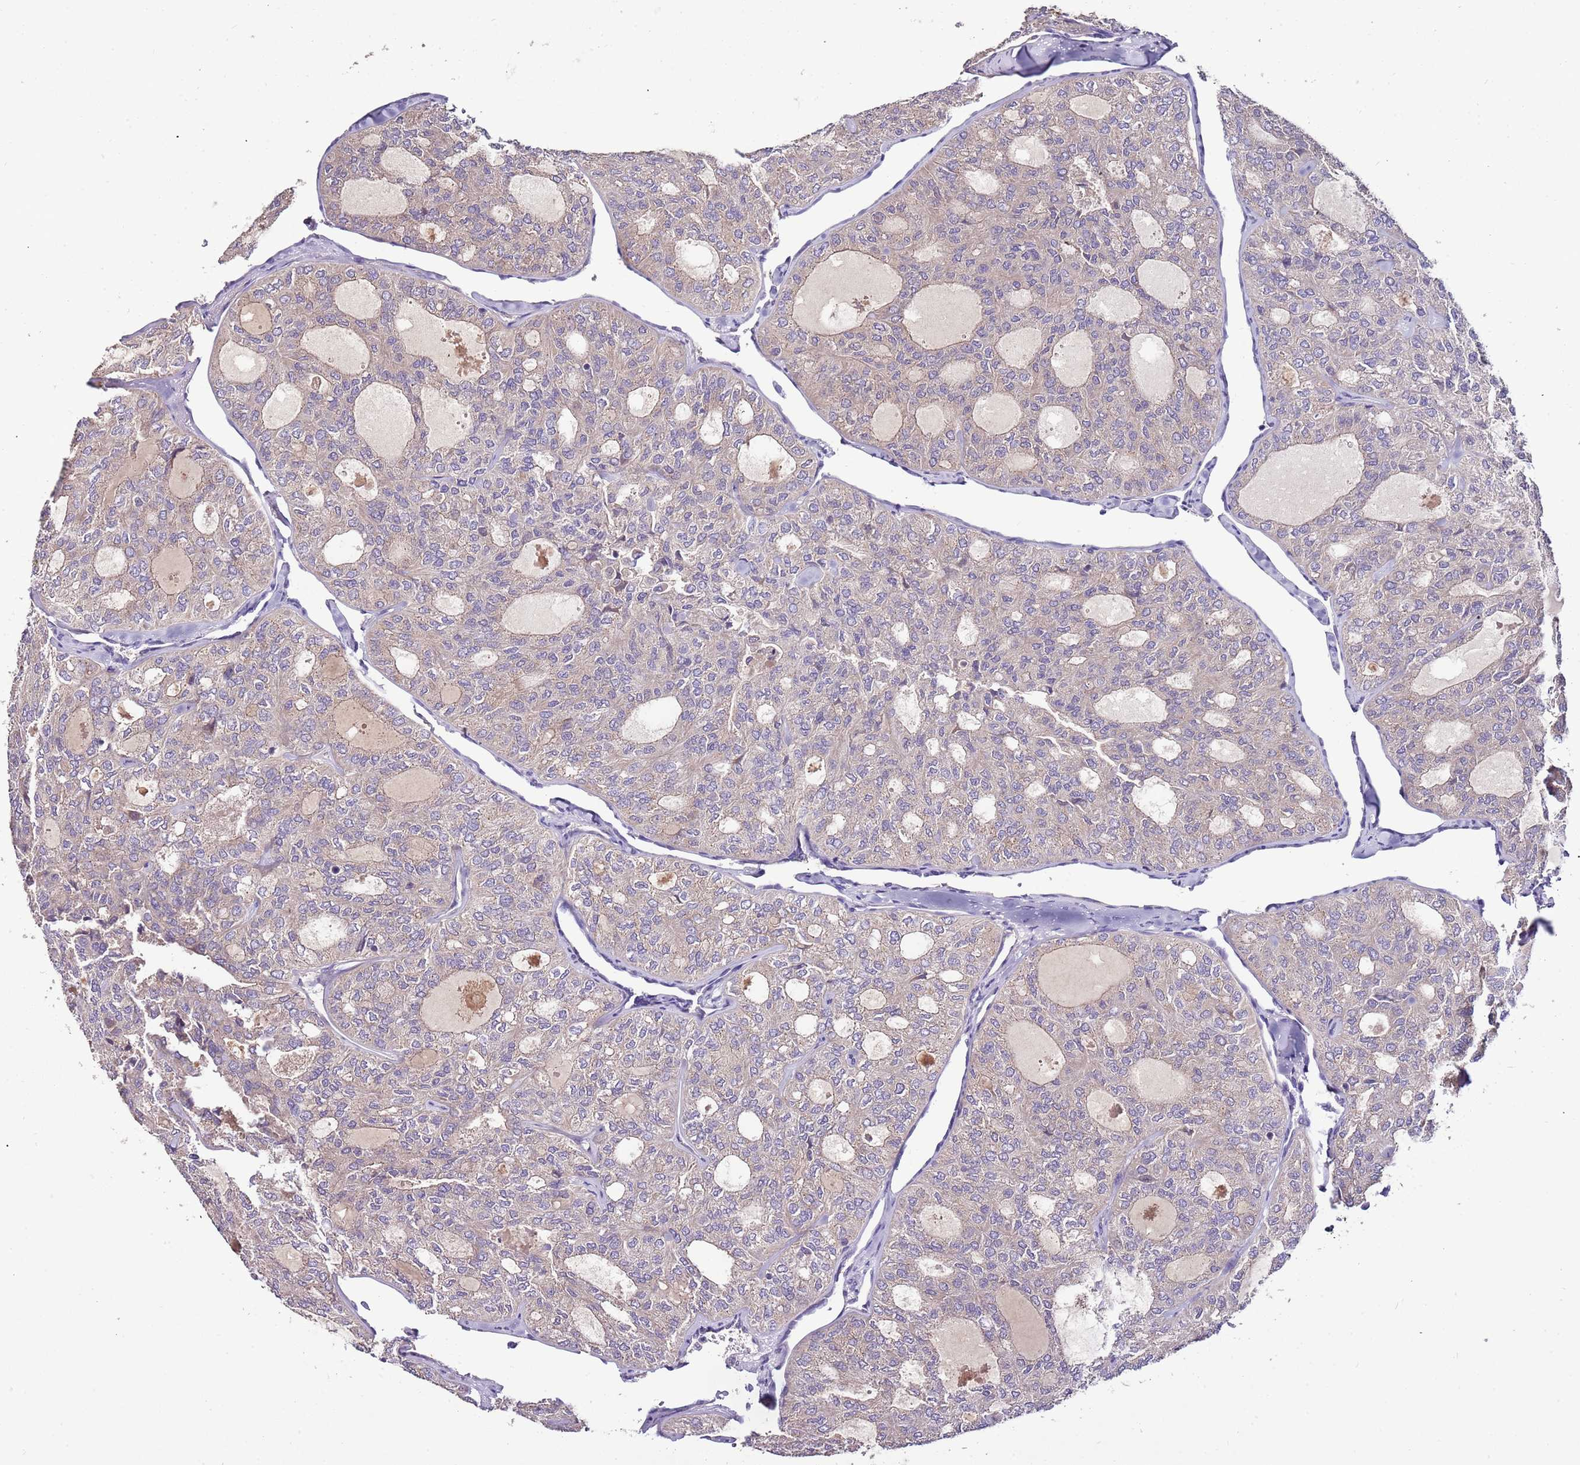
{"staining": {"intensity": "weak", "quantity": "25%-75%", "location": "cytoplasmic/membranous"}, "tissue": "thyroid cancer", "cell_type": "Tumor cells", "image_type": "cancer", "snomed": [{"axis": "morphology", "description": "Follicular adenoma carcinoma, NOS"}, {"axis": "topography", "description": "Thyroid gland"}], "caption": "Thyroid follicular adenoma carcinoma stained with a protein marker shows weak staining in tumor cells.", "gene": "FAM20A", "patient": {"sex": "male", "age": 75}}